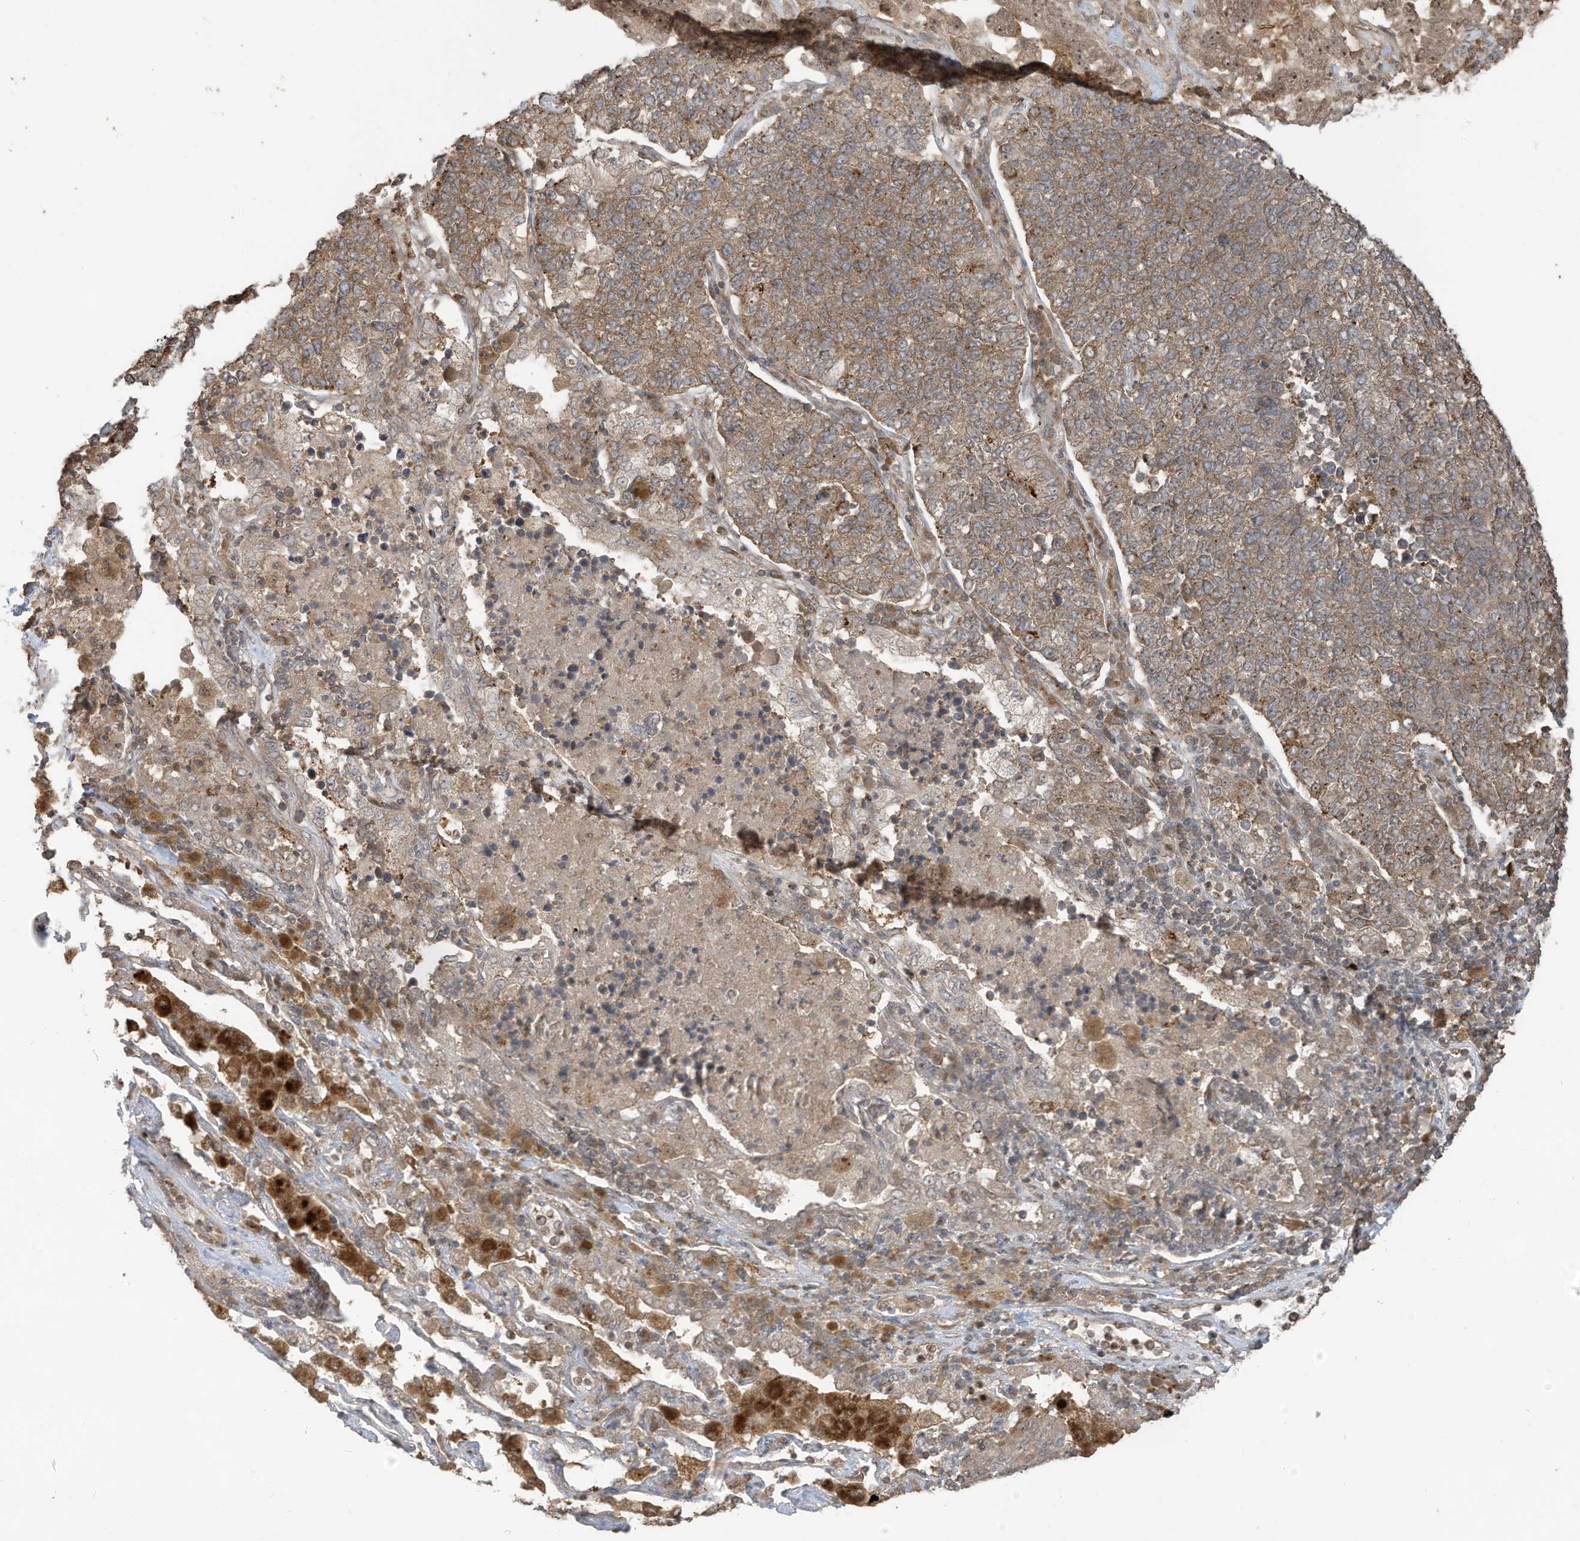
{"staining": {"intensity": "weak", "quantity": ">75%", "location": "cytoplasmic/membranous"}, "tissue": "lung cancer", "cell_type": "Tumor cells", "image_type": "cancer", "snomed": [{"axis": "morphology", "description": "Adenocarcinoma, NOS"}, {"axis": "topography", "description": "Lung"}], "caption": "A photomicrograph of lung cancer stained for a protein exhibits weak cytoplasmic/membranous brown staining in tumor cells.", "gene": "CARF", "patient": {"sex": "male", "age": 49}}